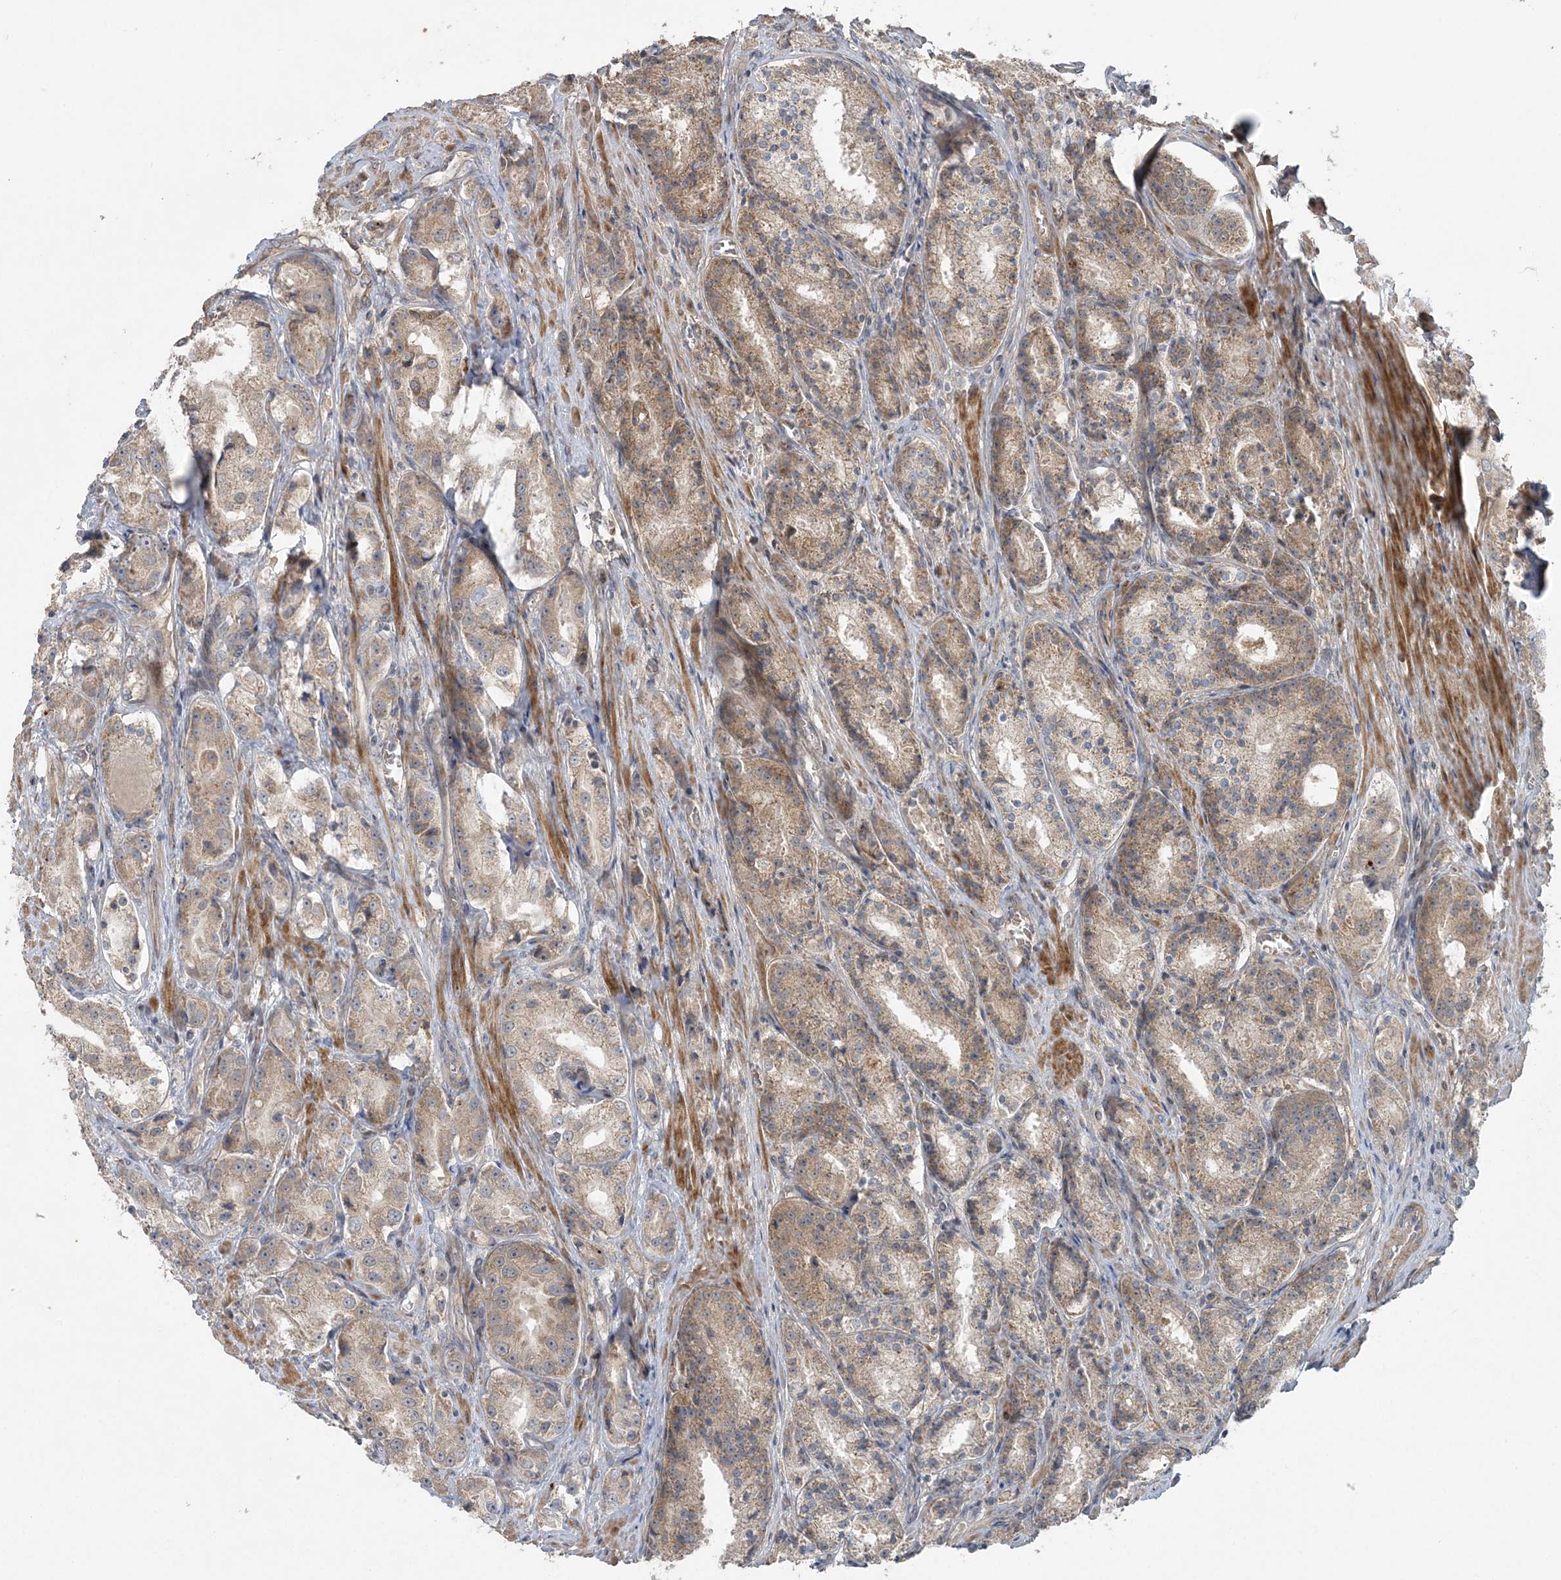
{"staining": {"intensity": "weak", "quantity": ">75%", "location": "cytoplasmic/membranous"}, "tissue": "prostate cancer", "cell_type": "Tumor cells", "image_type": "cancer", "snomed": [{"axis": "morphology", "description": "Adenocarcinoma, High grade"}, {"axis": "topography", "description": "Prostate"}], "caption": "An IHC histopathology image of tumor tissue is shown. Protein staining in brown highlights weak cytoplasmic/membranous positivity in prostate adenocarcinoma (high-grade) within tumor cells.", "gene": "SLC4A10", "patient": {"sex": "male", "age": 60}}